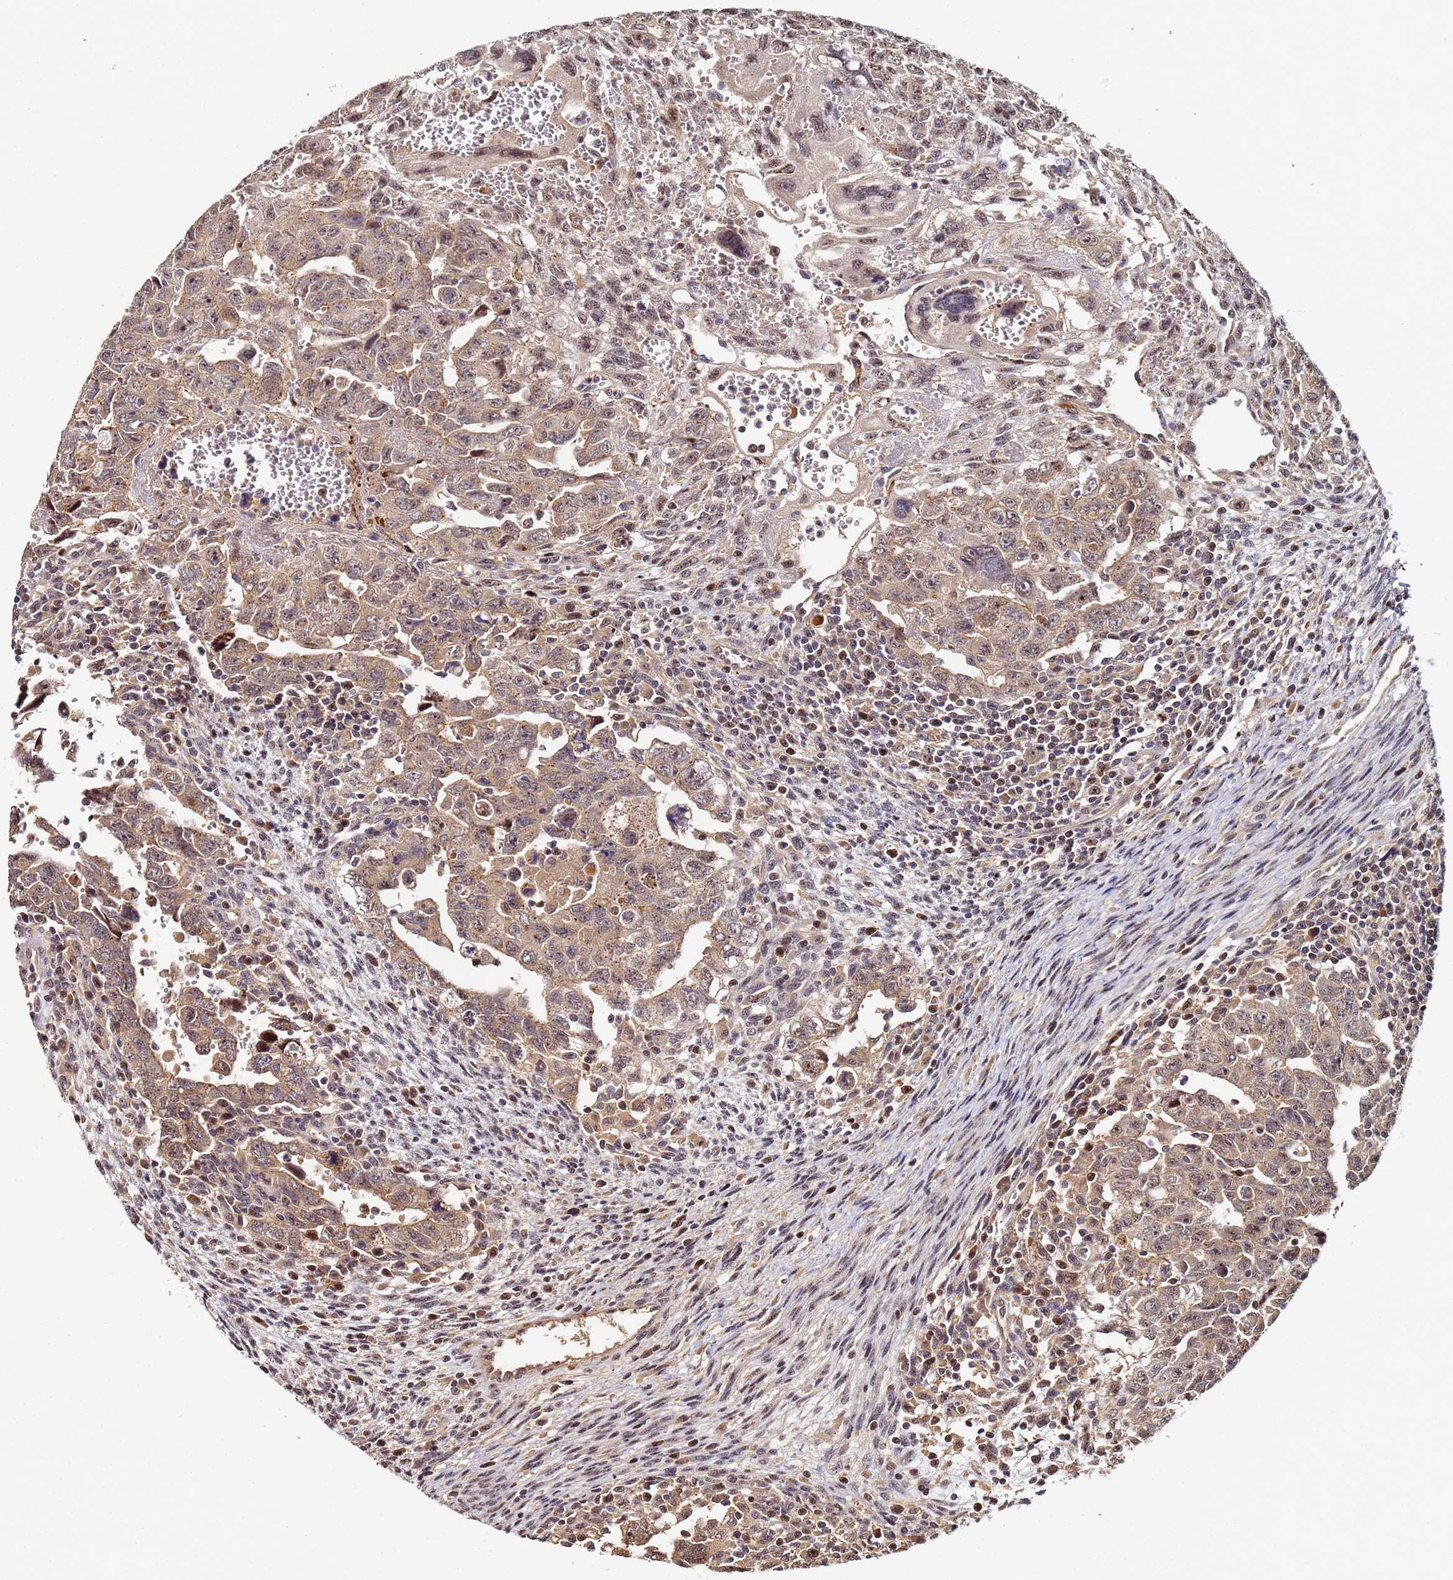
{"staining": {"intensity": "moderate", "quantity": ">75%", "location": "cytoplasmic/membranous,nuclear"}, "tissue": "testis cancer", "cell_type": "Tumor cells", "image_type": "cancer", "snomed": [{"axis": "morphology", "description": "Carcinoma, Embryonal, NOS"}, {"axis": "topography", "description": "Testis"}], "caption": "A brown stain highlights moderate cytoplasmic/membranous and nuclear positivity of a protein in testis cancer (embryonal carcinoma) tumor cells. (DAB (3,3'-diaminobenzidine) IHC, brown staining for protein, blue staining for nuclei).", "gene": "OSER1", "patient": {"sex": "male", "age": 28}}